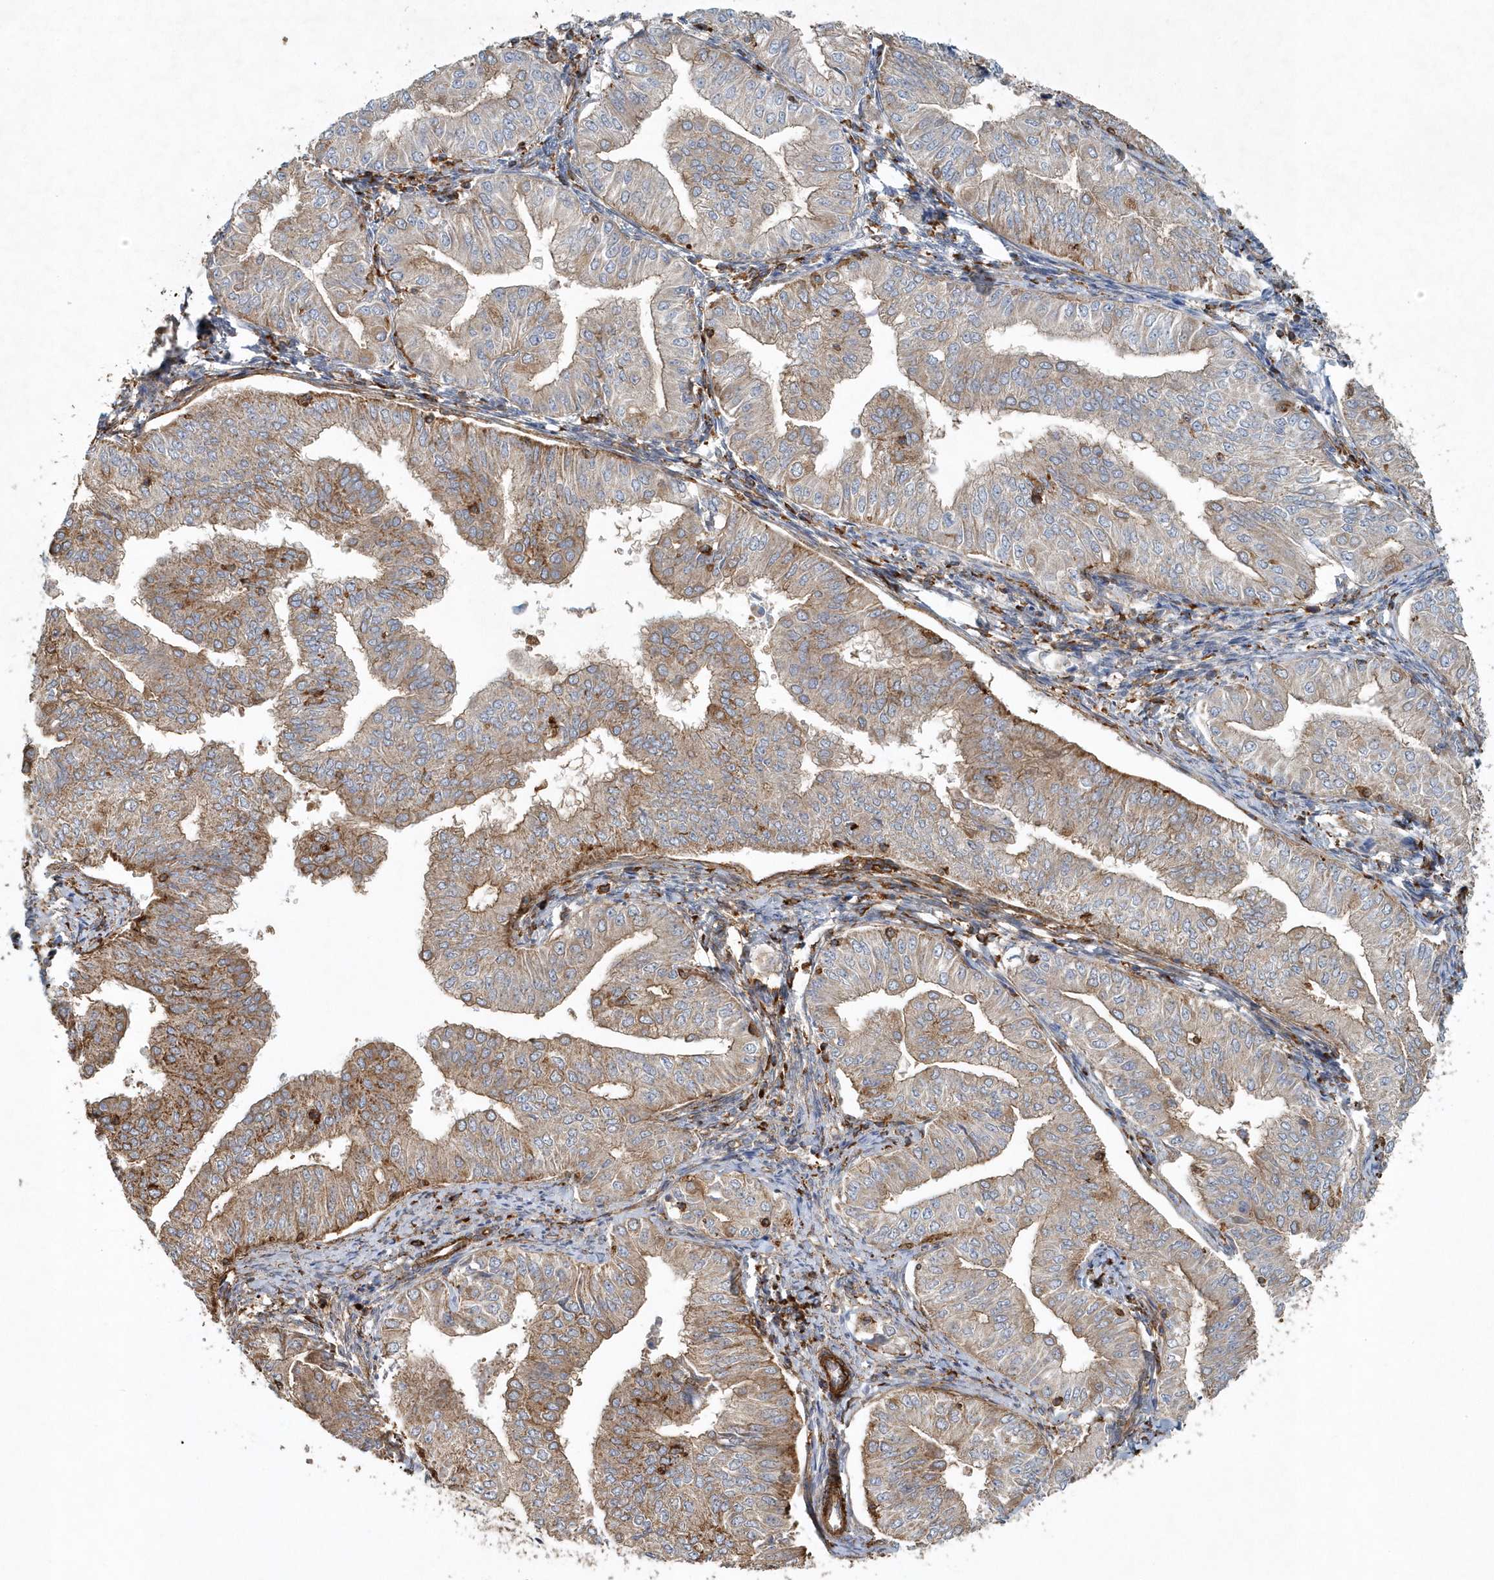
{"staining": {"intensity": "moderate", "quantity": "<25%", "location": "cytoplasmic/membranous"}, "tissue": "endometrial cancer", "cell_type": "Tumor cells", "image_type": "cancer", "snomed": [{"axis": "morphology", "description": "Normal tissue, NOS"}, {"axis": "morphology", "description": "Adenocarcinoma, NOS"}, {"axis": "topography", "description": "Endometrium"}], "caption": "The photomicrograph exhibits a brown stain indicating the presence of a protein in the cytoplasmic/membranous of tumor cells in endometrial cancer (adenocarcinoma). (DAB IHC, brown staining for protein, blue staining for nuclei).", "gene": "MMUT", "patient": {"sex": "female", "age": 53}}